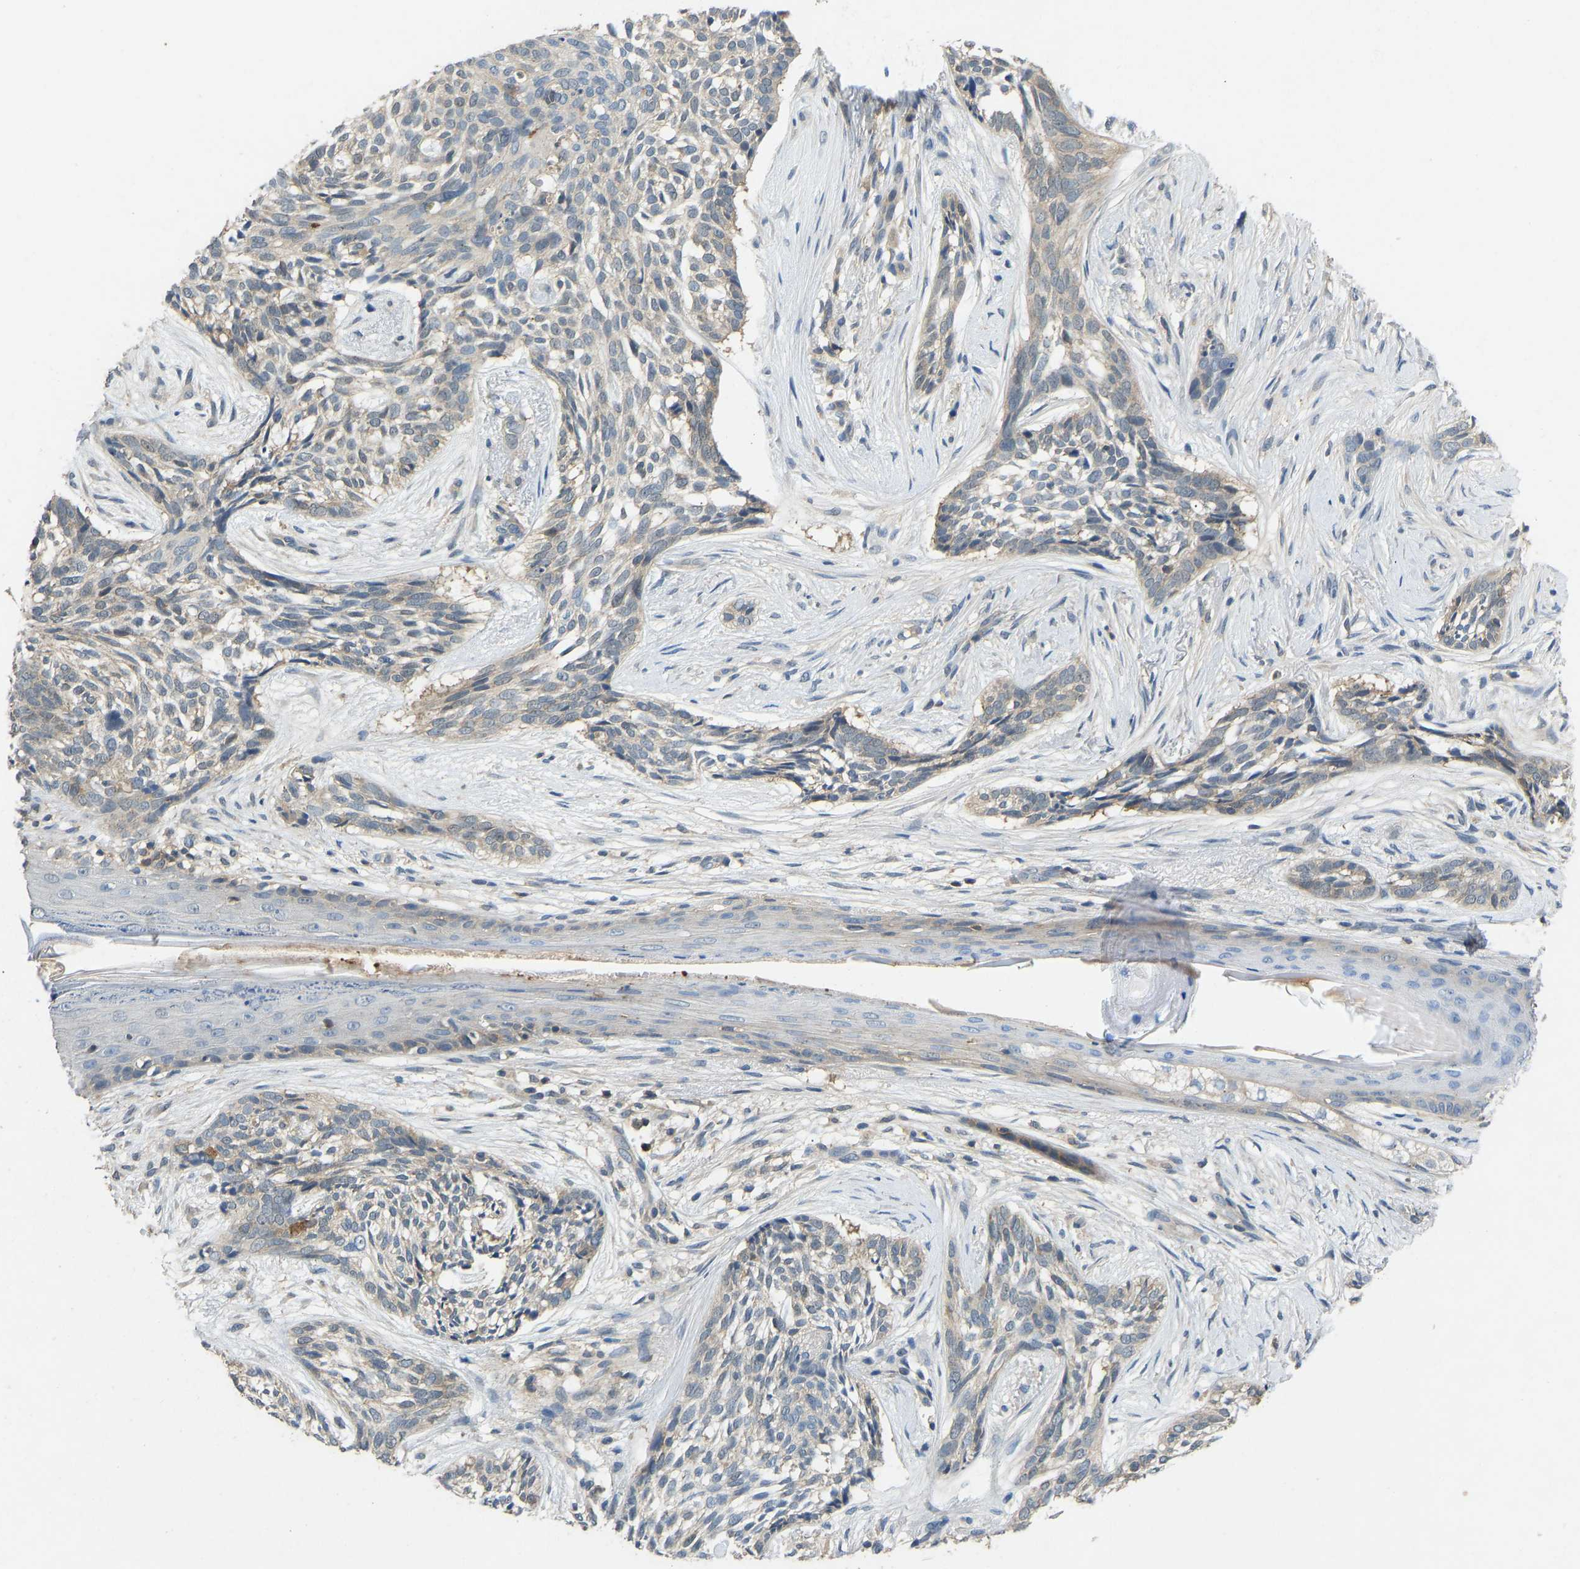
{"staining": {"intensity": "moderate", "quantity": "<25%", "location": "cytoplasmic/membranous"}, "tissue": "skin cancer", "cell_type": "Tumor cells", "image_type": "cancer", "snomed": [{"axis": "morphology", "description": "Basal cell carcinoma"}, {"axis": "topography", "description": "Skin"}], "caption": "Skin basal cell carcinoma stained with a protein marker displays moderate staining in tumor cells.", "gene": "NDRG3", "patient": {"sex": "female", "age": 88}}